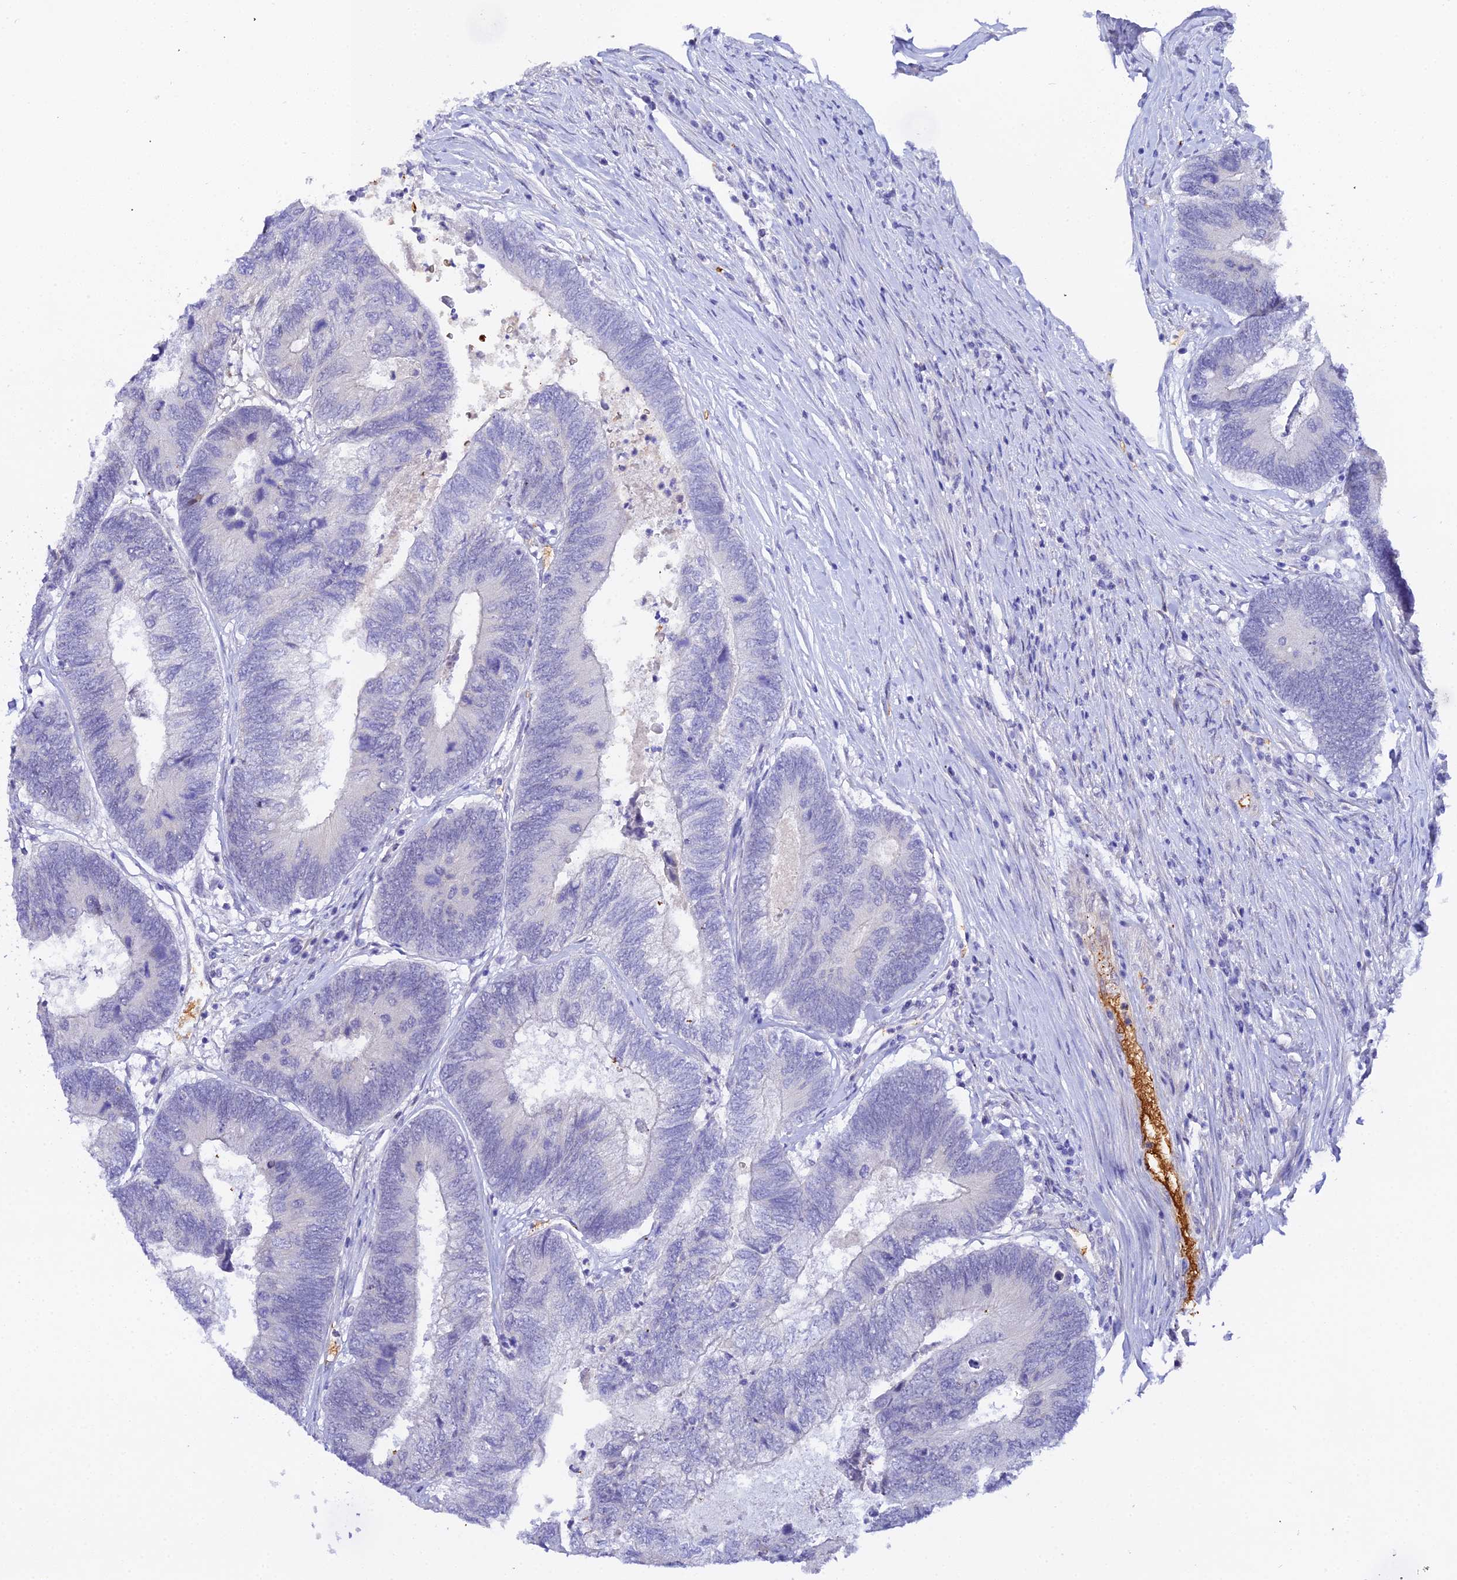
{"staining": {"intensity": "negative", "quantity": "none", "location": "none"}, "tissue": "colorectal cancer", "cell_type": "Tumor cells", "image_type": "cancer", "snomed": [{"axis": "morphology", "description": "Adenocarcinoma, NOS"}, {"axis": "topography", "description": "Colon"}], "caption": "Colorectal cancer was stained to show a protein in brown. There is no significant positivity in tumor cells.", "gene": "CFAP45", "patient": {"sex": "female", "age": 67}}